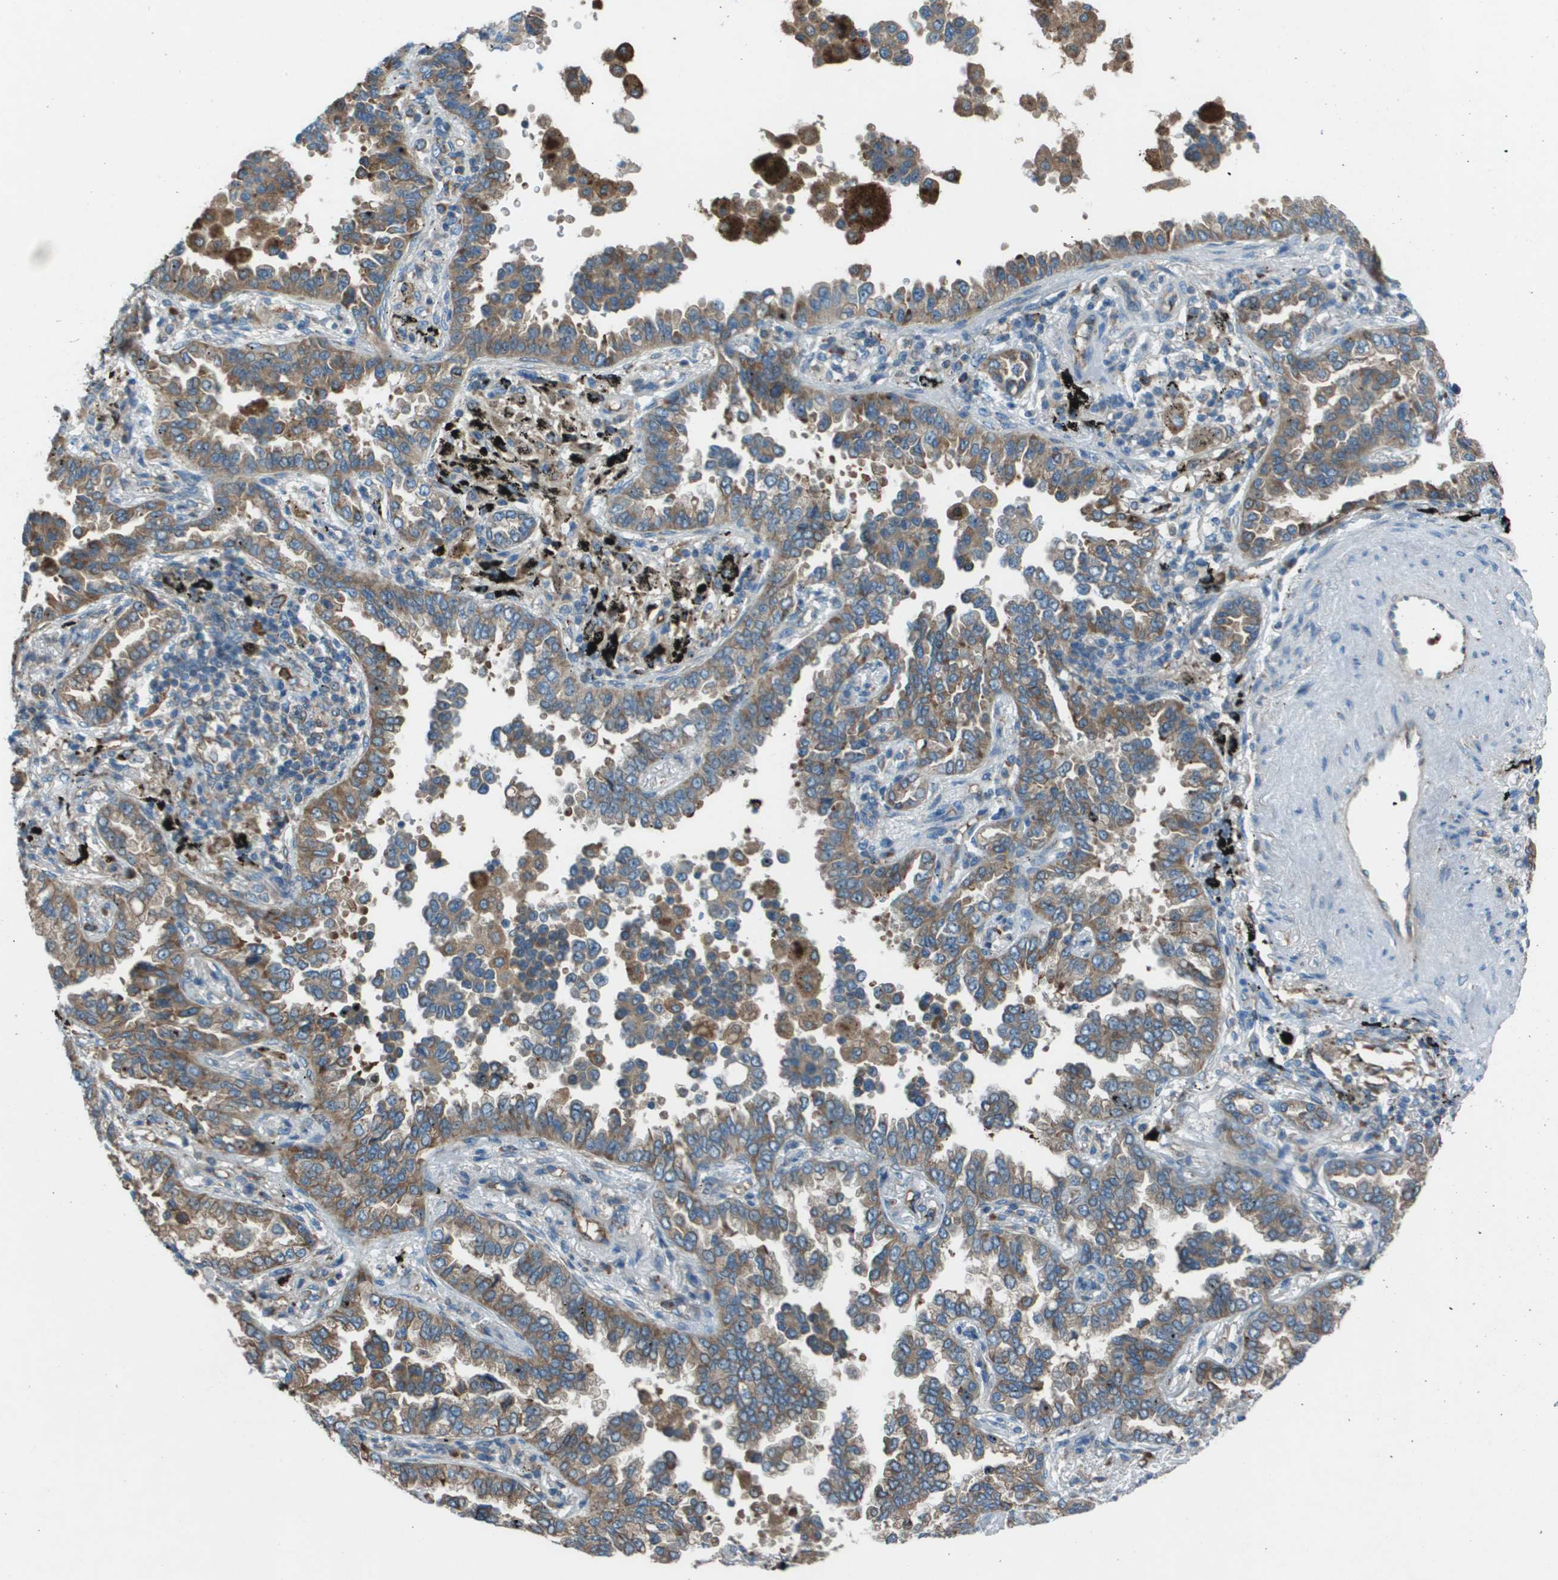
{"staining": {"intensity": "moderate", "quantity": ">75%", "location": "cytoplasmic/membranous"}, "tissue": "lung cancer", "cell_type": "Tumor cells", "image_type": "cancer", "snomed": [{"axis": "morphology", "description": "Normal tissue, NOS"}, {"axis": "morphology", "description": "Adenocarcinoma, NOS"}, {"axis": "topography", "description": "Lung"}], "caption": "Tumor cells reveal medium levels of moderate cytoplasmic/membranous staining in approximately >75% of cells in human lung cancer (adenocarcinoma). (DAB IHC with brightfield microscopy, high magnification).", "gene": "UTS2", "patient": {"sex": "male", "age": 59}}